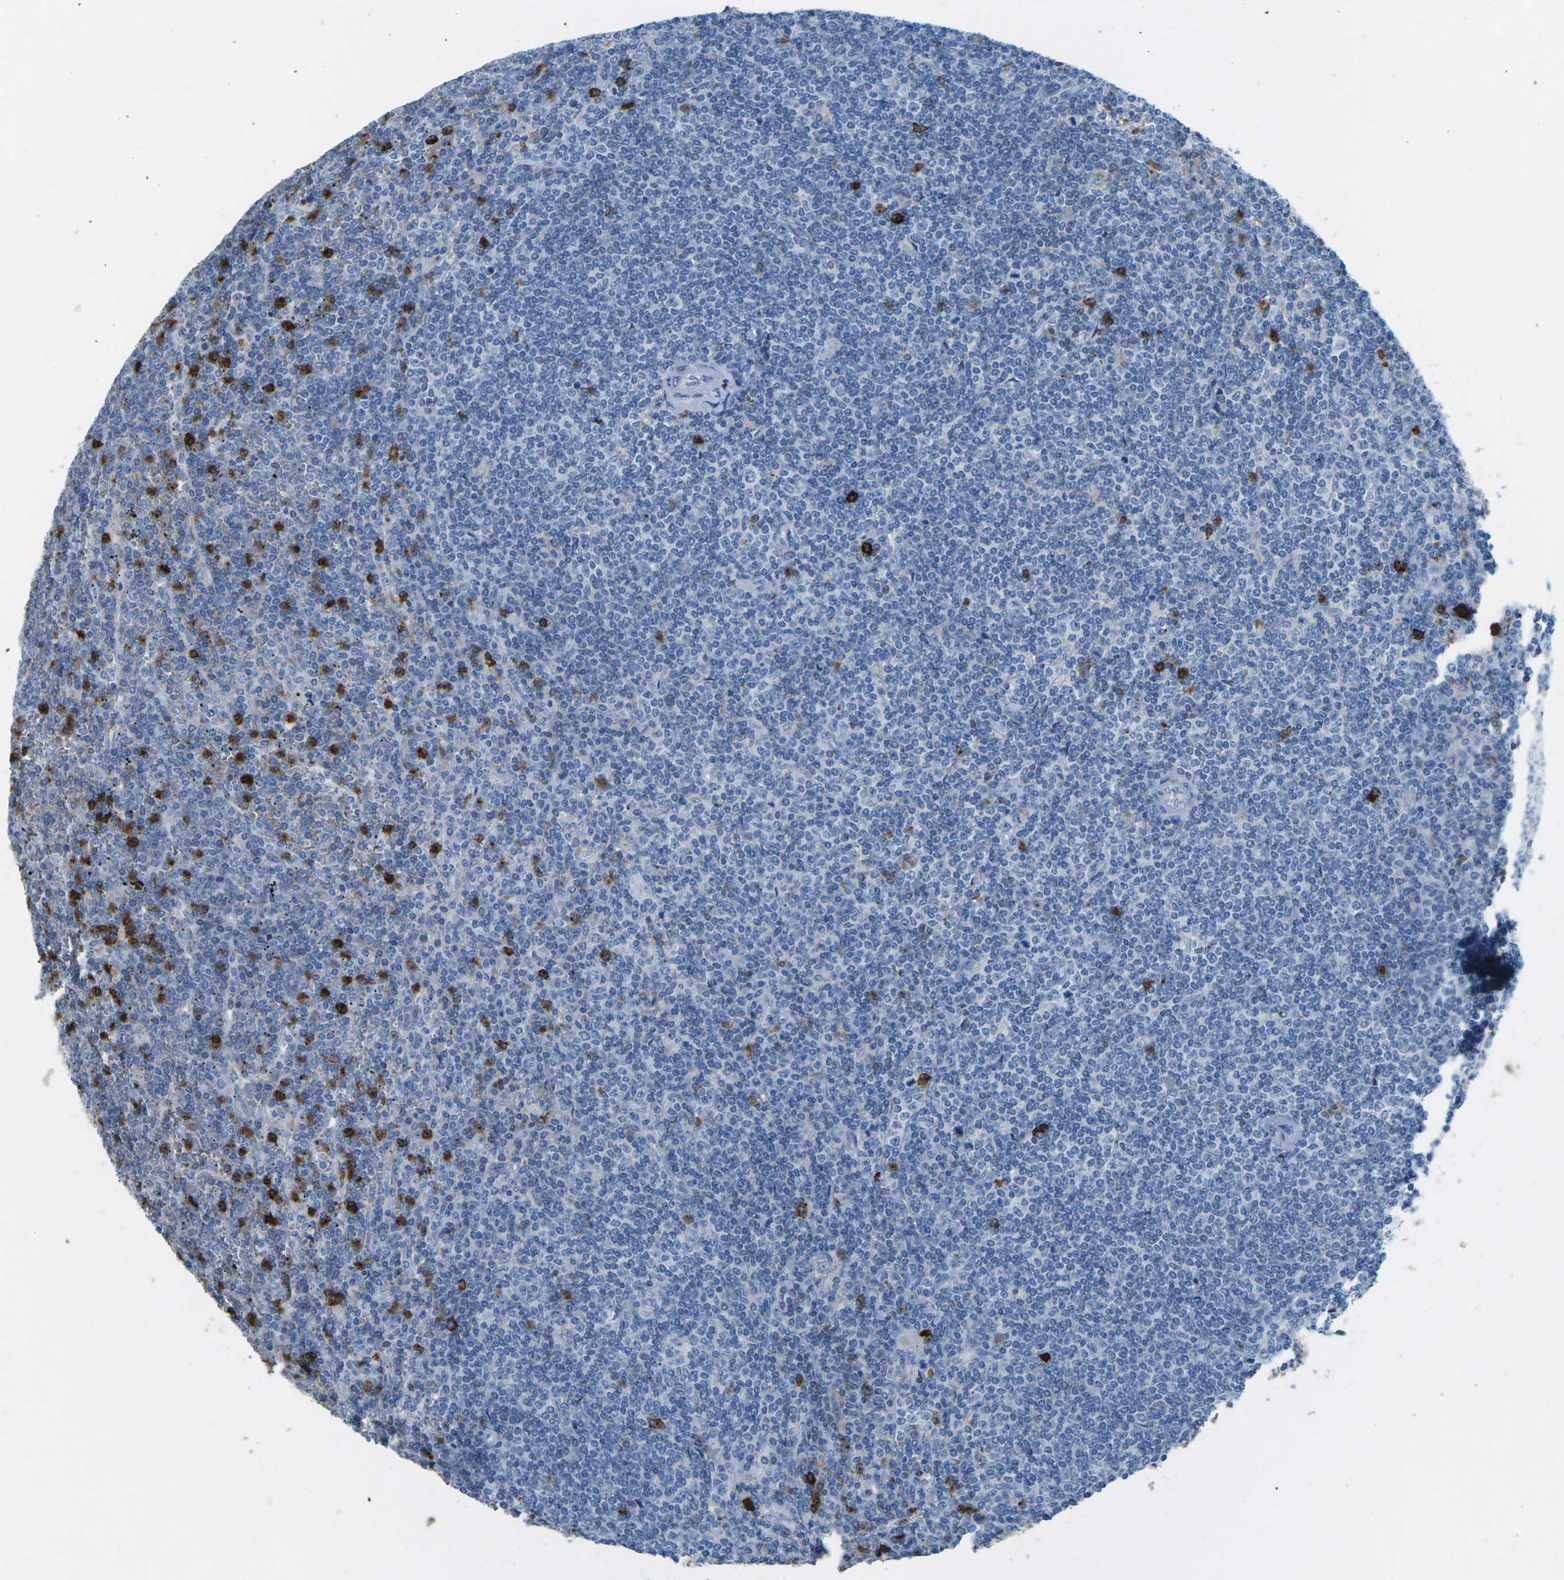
{"staining": {"intensity": "negative", "quantity": "none", "location": "none"}, "tissue": "lymphoma", "cell_type": "Tumor cells", "image_type": "cancer", "snomed": [{"axis": "morphology", "description": "Malignant lymphoma, non-Hodgkin's type, Low grade"}, {"axis": "topography", "description": "Spleen"}], "caption": "This is a micrograph of immunohistochemistry (IHC) staining of malignant lymphoma, non-Hodgkin's type (low-grade), which shows no staining in tumor cells. The staining was performed using DAB (3,3'-diaminobenzidine) to visualize the protein expression in brown, while the nuclei were stained in blue with hematoxylin (Magnification: 20x).", "gene": "CTAGE1", "patient": {"sex": "female", "age": 19}}